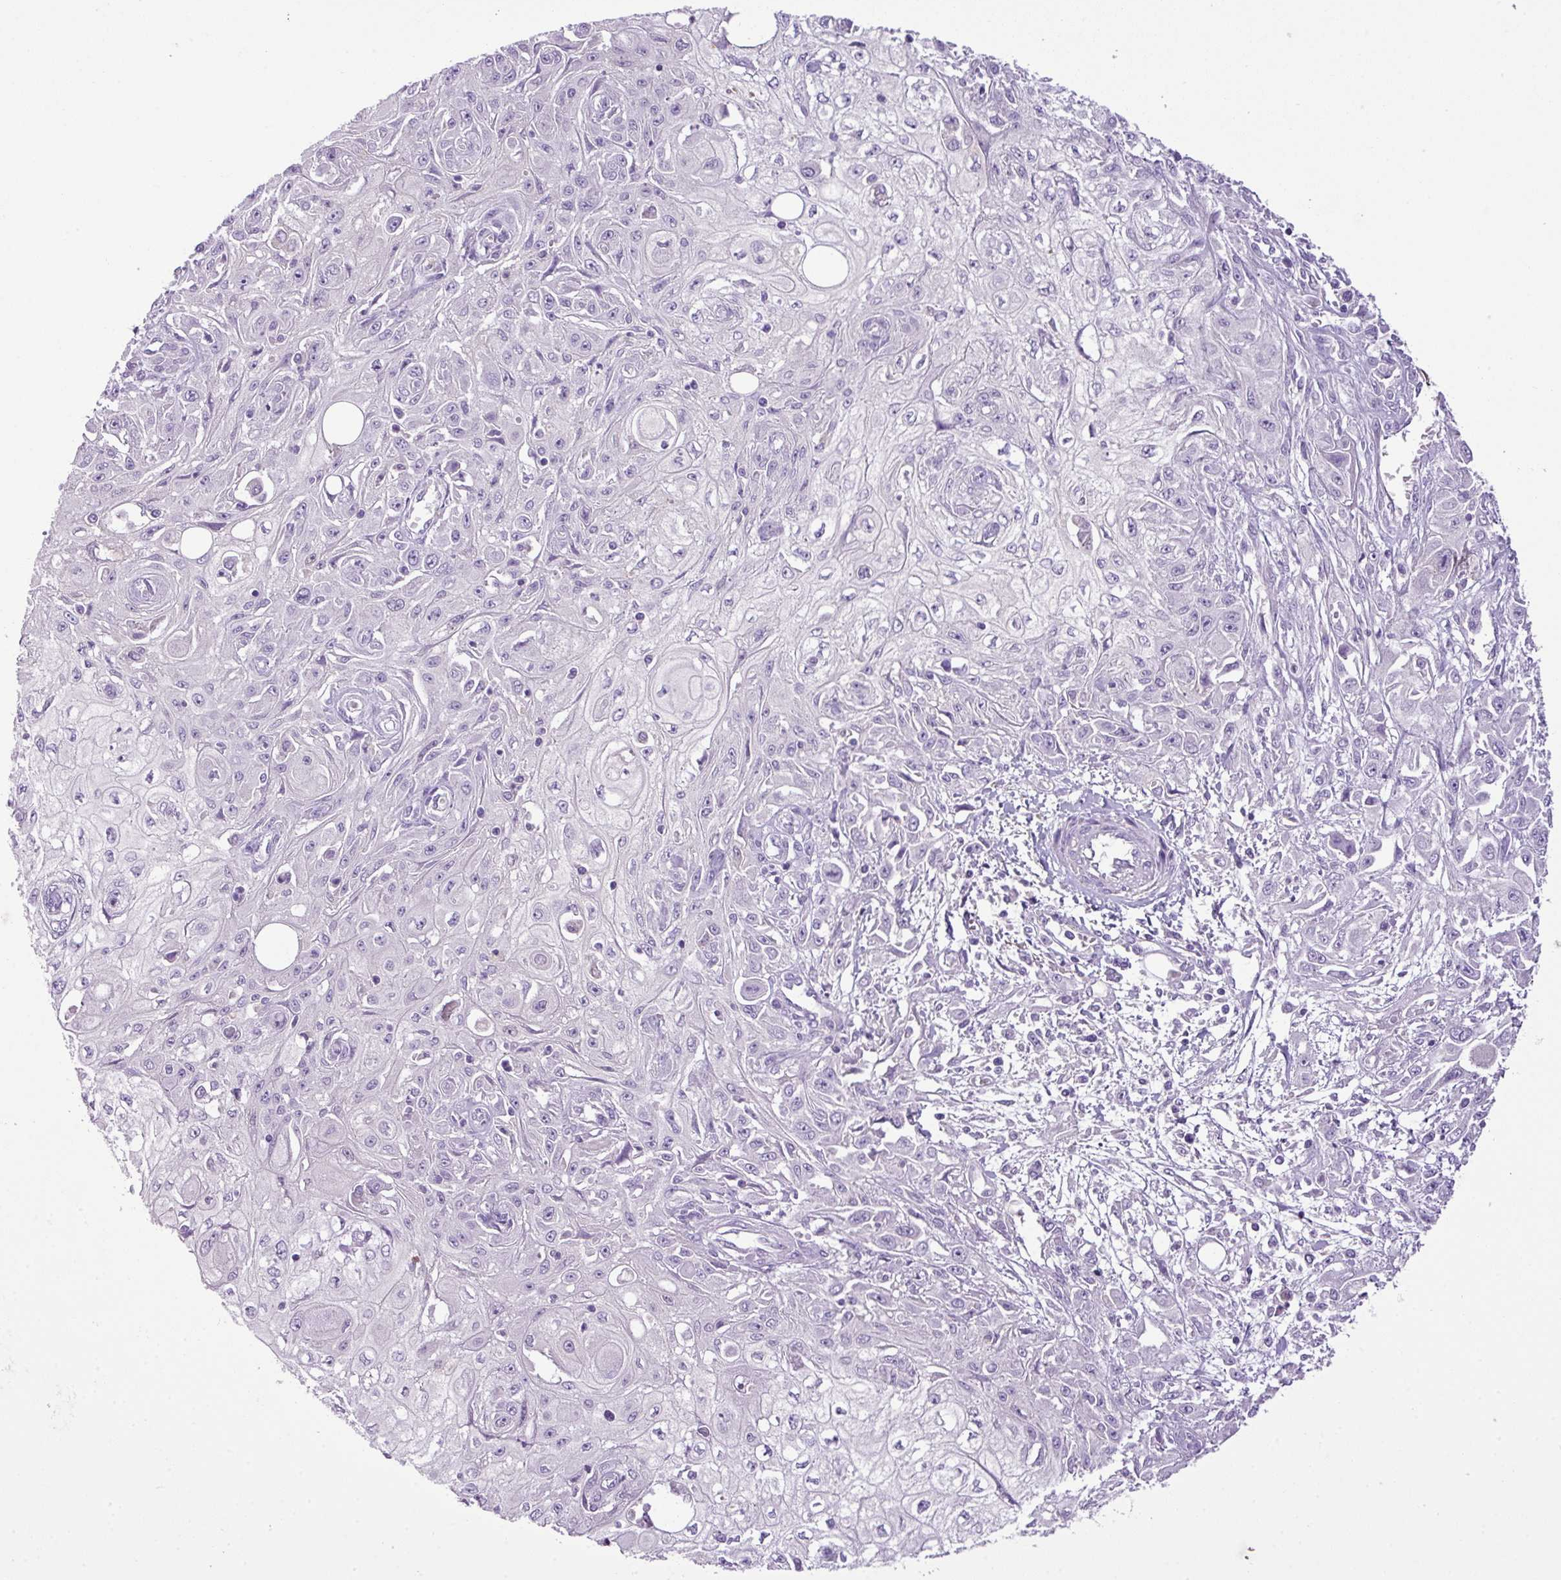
{"staining": {"intensity": "negative", "quantity": "none", "location": "none"}, "tissue": "skin cancer", "cell_type": "Tumor cells", "image_type": "cancer", "snomed": [{"axis": "morphology", "description": "Squamous cell carcinoma, NOS"}, {"axis": "morphology", "description": "Squamous cell carcinoma, metastatic, NOS"}, {"axis": "topography", "description": "Skin"}, {"axis": "topography", "description": "Lymph node"}], "caption": "Tumor cells show no significant positivity in skin squamous cell carcinoma.", "gene": "HTR3E", "patient": {"sex": "male", "age": 75}}